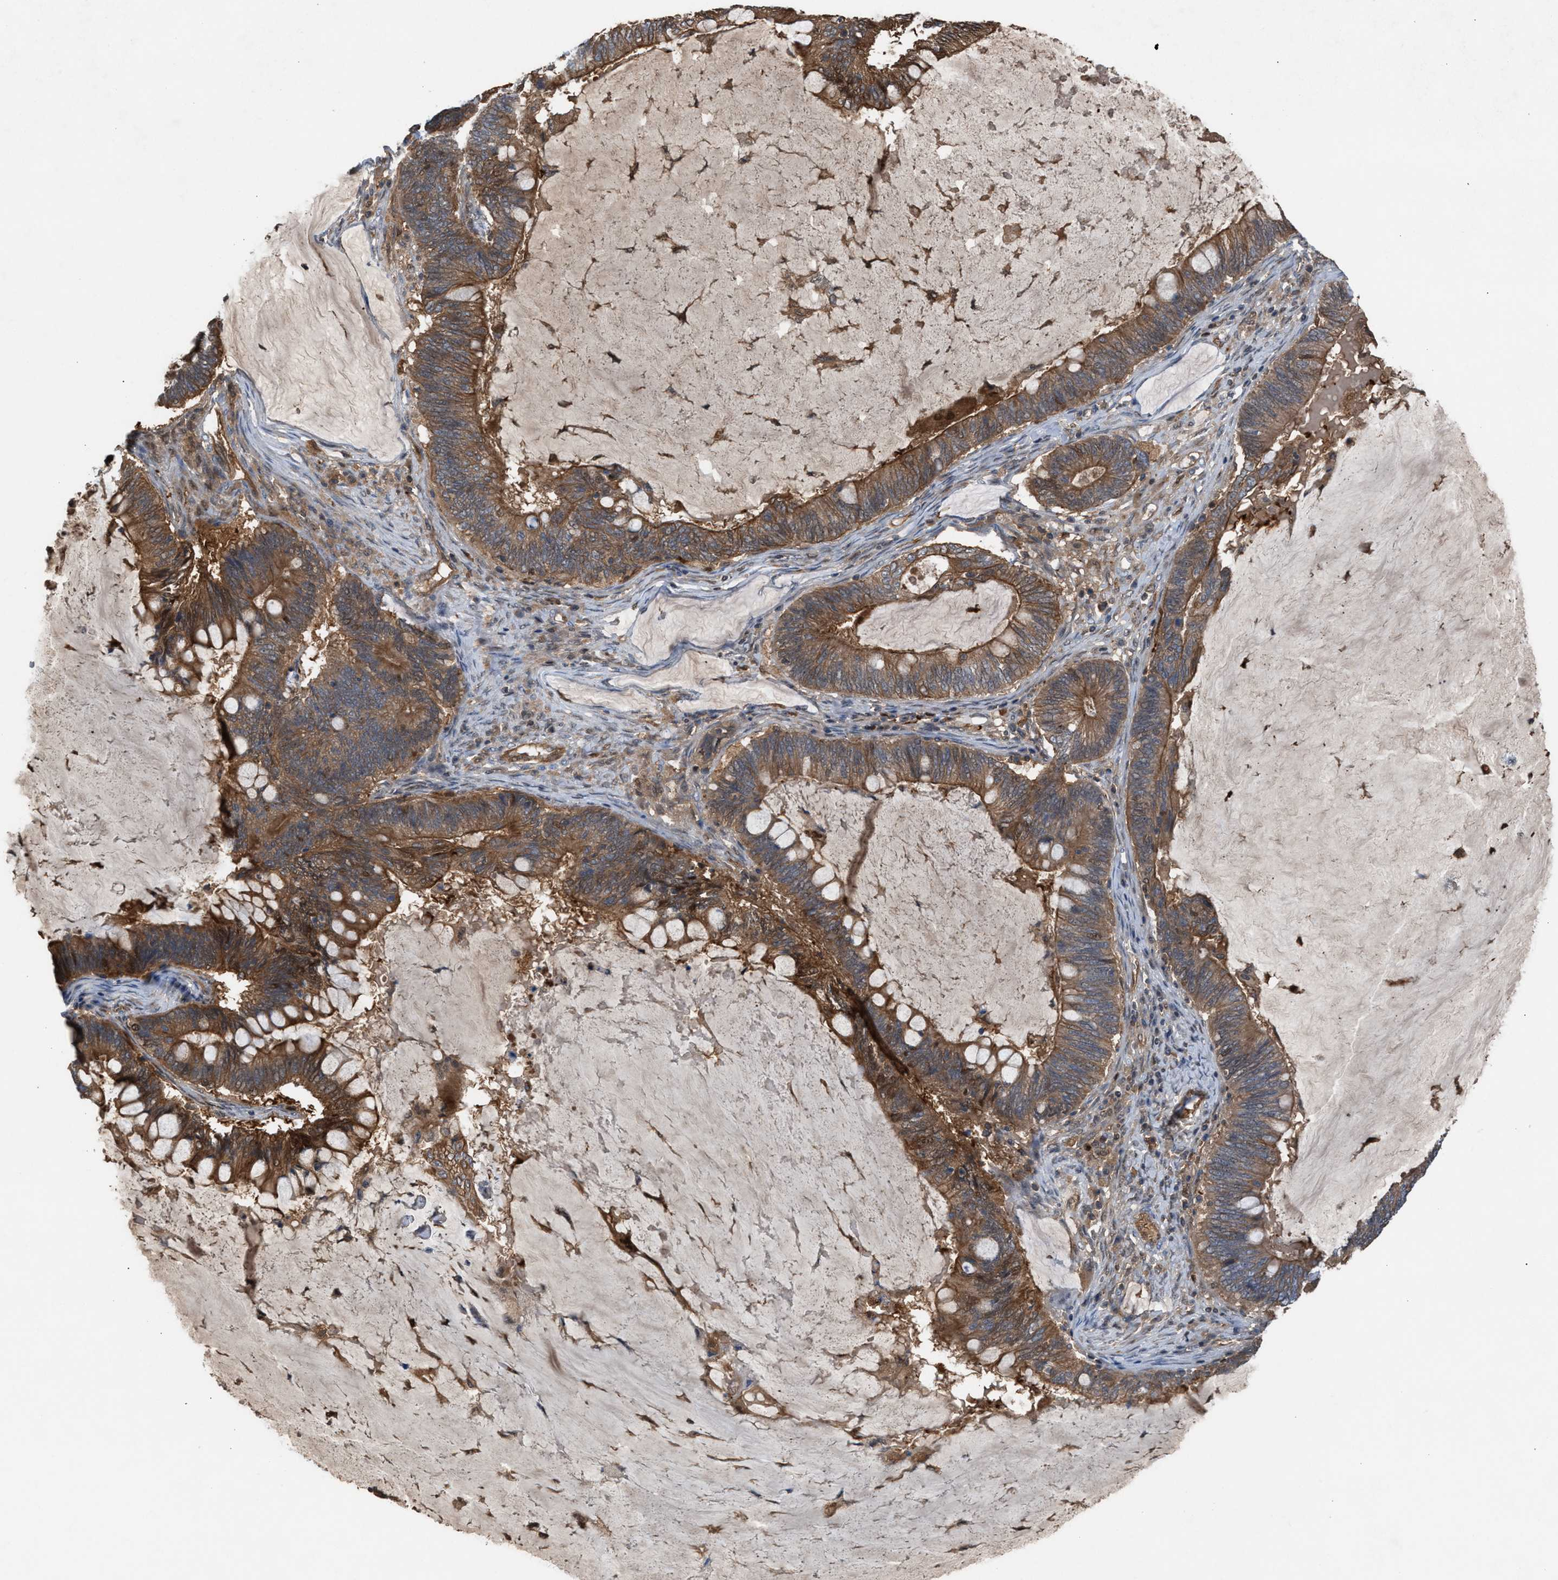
{"staining": {"intensity": "strong", "quantity": ">75%", "location": "cytoplasmic/membranous"}, "tissue": "ovarian cancer", "cell_type": "Tumor cells", "image_type": "cancer", "snomed": [{"axis": "morphology", "description": "Cystadenocarcinoma, mucinous, NOS"}, {"axis": "topography", "description": "Ovary"}], "caption": "The histopathology image exhibits staining of mucinous cystadenocarcinoma (ovarian), revealing strong cytoplasmic/membranous protein expression (brown color) within tumor cells.", "gene": "TPK1", "patient": {"sex": "female", "age": 61}}